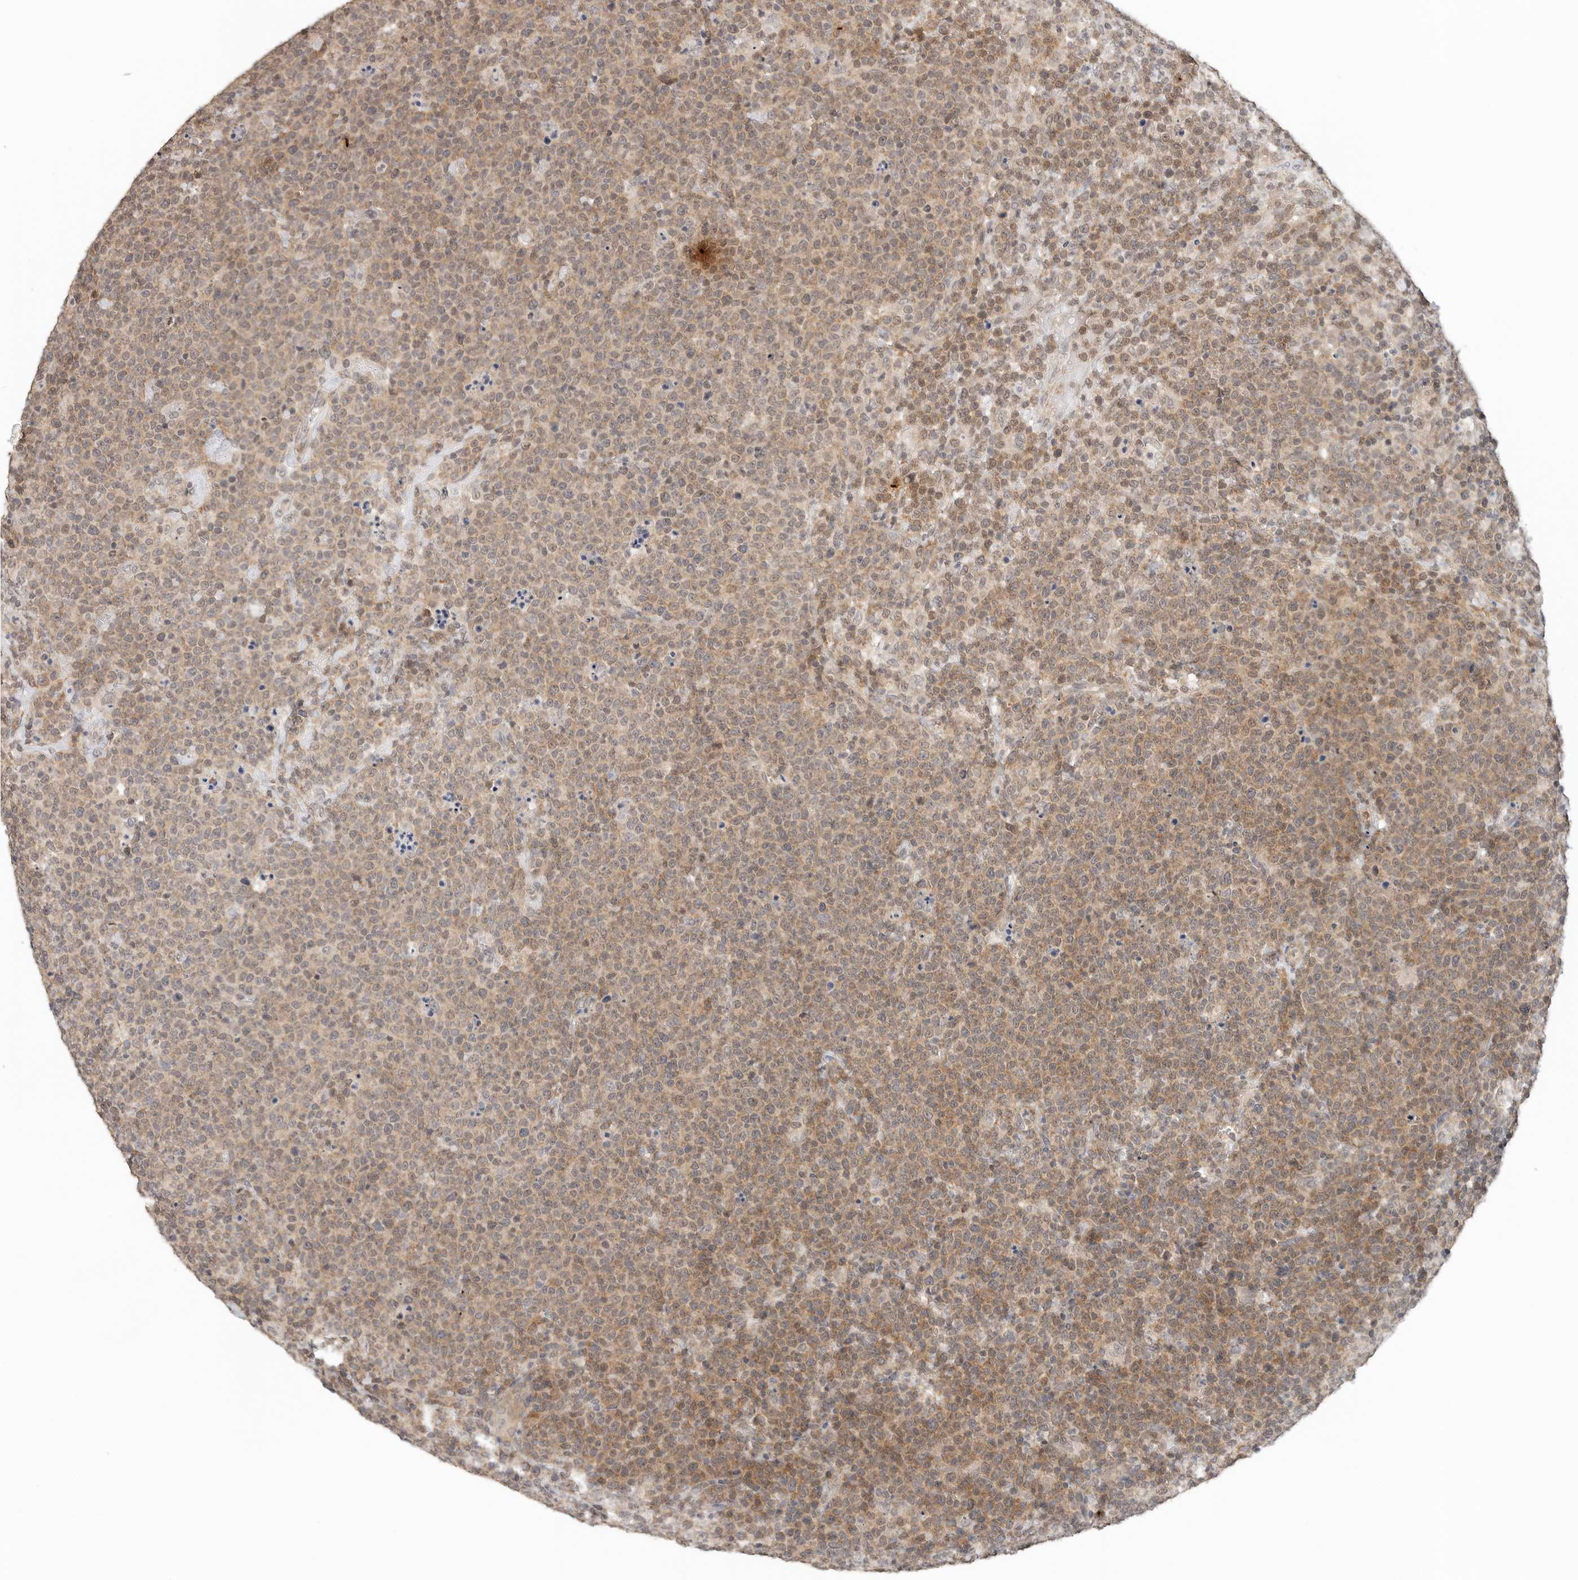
{"staining": {"intensity": "moderate", "quantity": ">75%", "location": "cytoplasmic/membranous,nuclear"}, "tissue": "lymphoma", "cell_type": "Tumor cells", "image_type": "cancer", "snomed": [{"axis": "morphology", "description": "Malignant lymphoma, non-Hodgkin's type, High grade"}, {"axis": "topography", "description": "Lymph node"}], "caption": "High-grade malignant lymphoma, non-Hodgkin's type was stained to show a protein in brown. There is medium levels of moderate cytoplasmic/membranous and nuclear positivity in about >75% of tumor cells. (DAB (3,3'-diaminobenzidine) = brown stain, brightfield microscopy at high magnification).", "gene": "METAP1", "patient": {"sex": "male", "age": 61}}